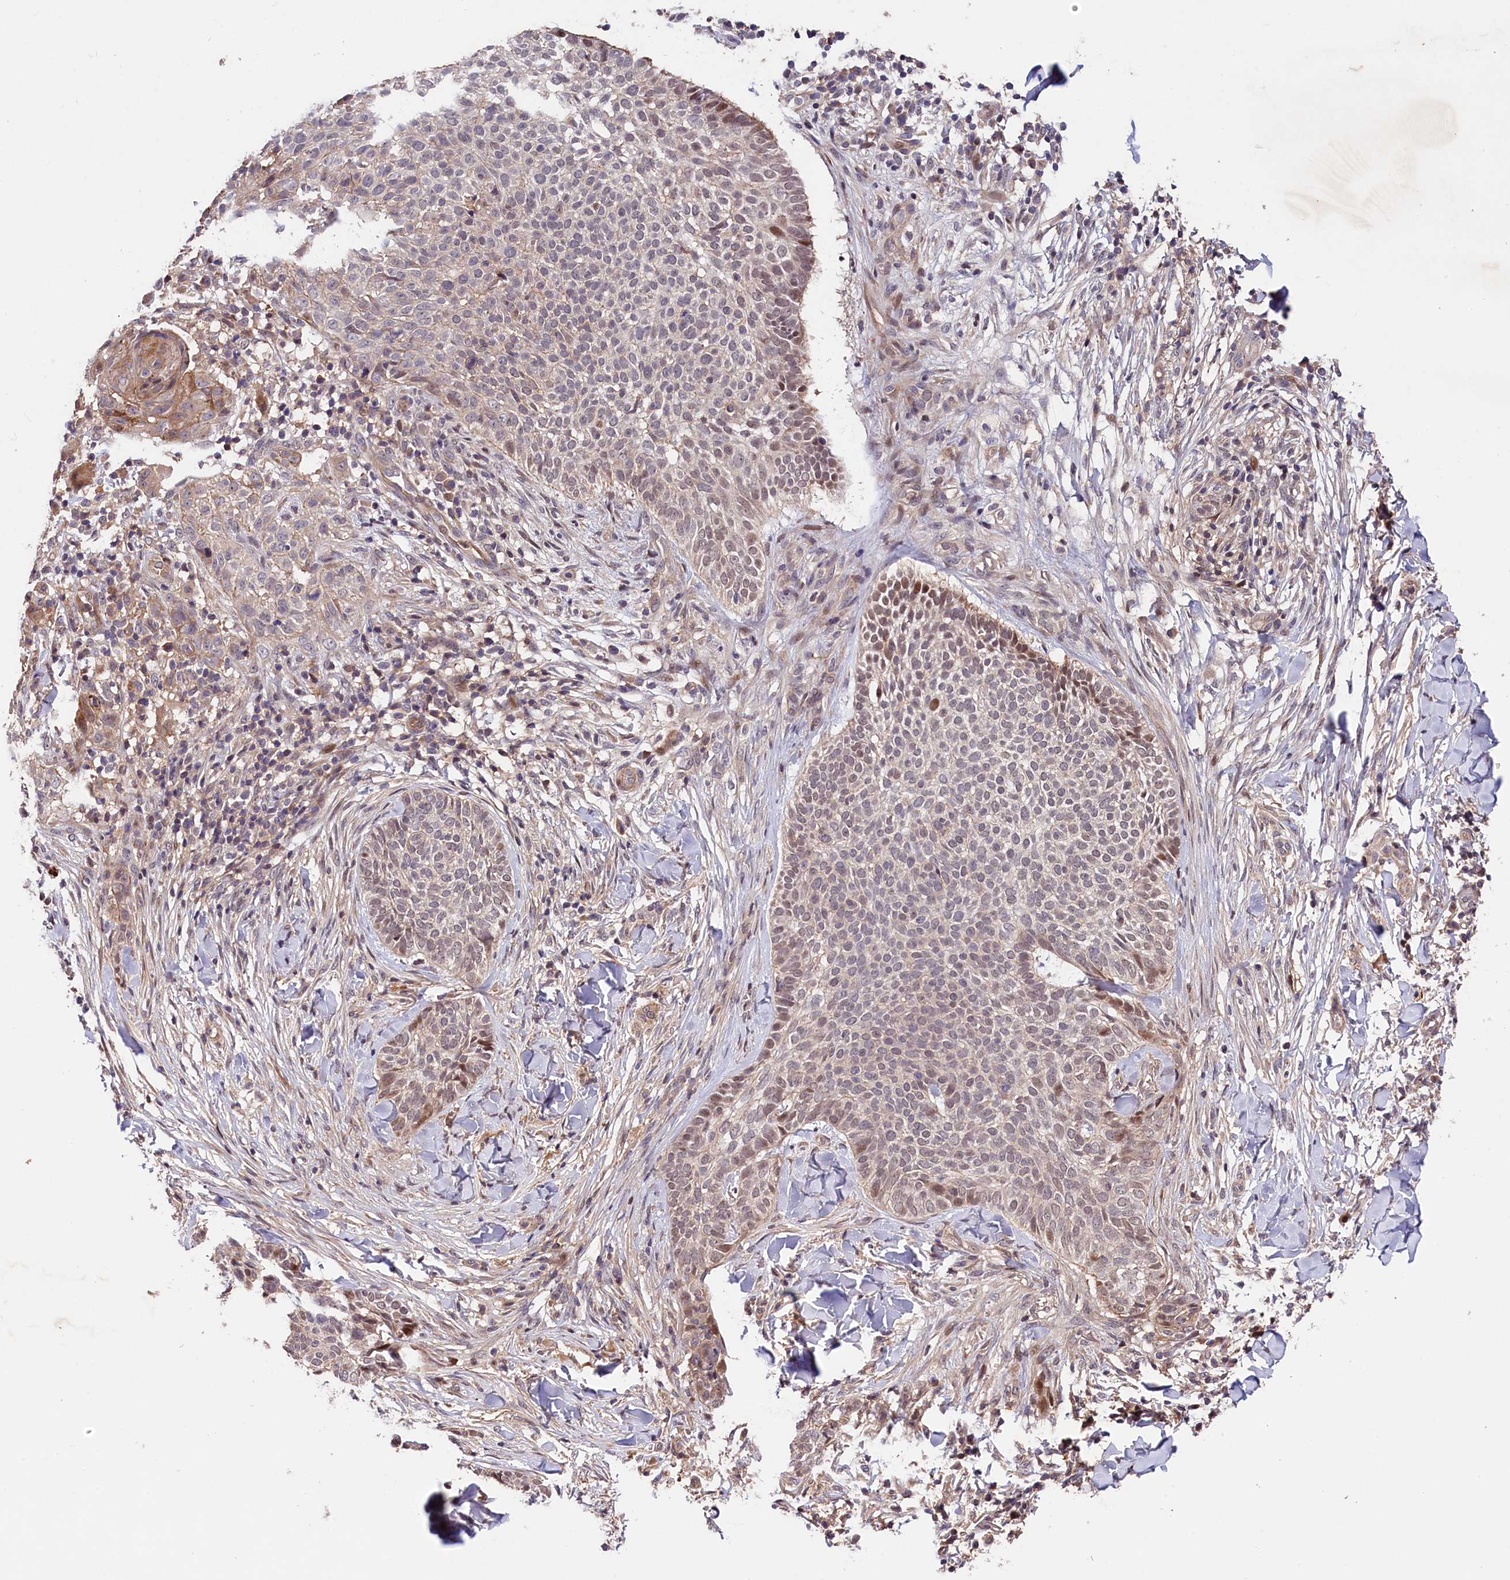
{"staining": {"intensity": "moderate", "quantity": "<25%", "location": "cytoplasmic/membranous,nuclear"}, "tissue": "skin cancer", "cell_type": "Tumor cells", "image_type": "cancer", "snomed": [{"axis": "morphology", "description": "Normal tissue, NOS"}, {"axis": "morphology", "description": "Basal cell carcinoma"}, {"axis": "topography", "description": "Skin"}], "caption": "A low amount of moderate cytoplasmic/membranous and nuclear expression is appreciated in approximately <25% of tumor cells in skin cancer (basal cell carcinoma) tissue. The protein of interest is stained brown, and the nuclei are stained in blue (DAB IHC with brightfield microscopy, high magnification).", "gene": "CACNA1H", "patient": {"sex": "male", "age": 67}}